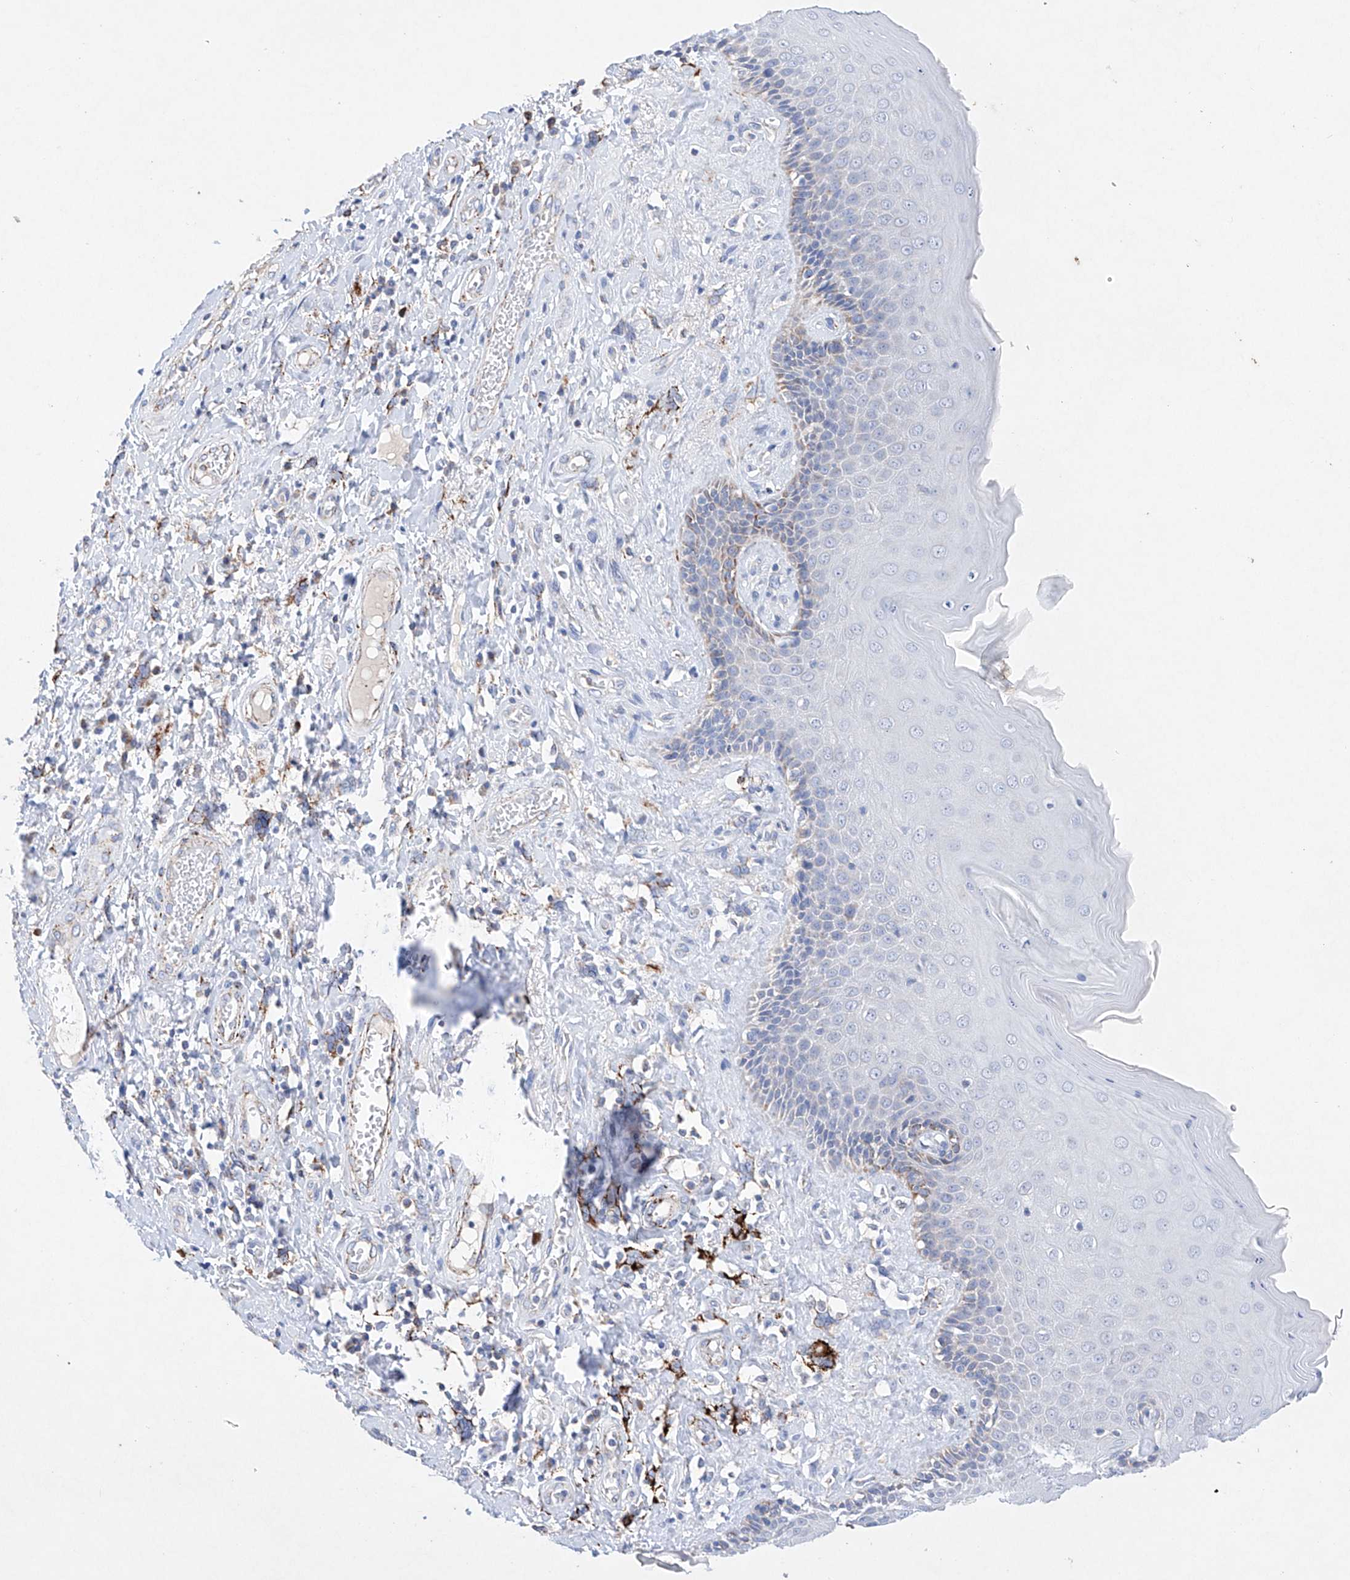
{"staining": {"intensity": "moderate", "quantity": "<25%", "location": "cytoplasmic/membranous"}, "tissue": "skin", "cell_type": "Epidermal cells", "image_type": "normal", "snomed": [{"axis": "morphology", "description": "Normal tissue, NOS"}, {"axis": "topography", "description": "Anal"}], "caption": "A low amount of moderate cytoplasmic/membranous expression is seen in about <25% of epidermal cells in benign skin. (Stains: DAB (3,3'-diaminobenzidine) in brown, nuclei in blue, Microscopy: brightfield microscopy at high magnification).", "gene": "NRROS", "patient": {"sex": "male", "age": 69}}